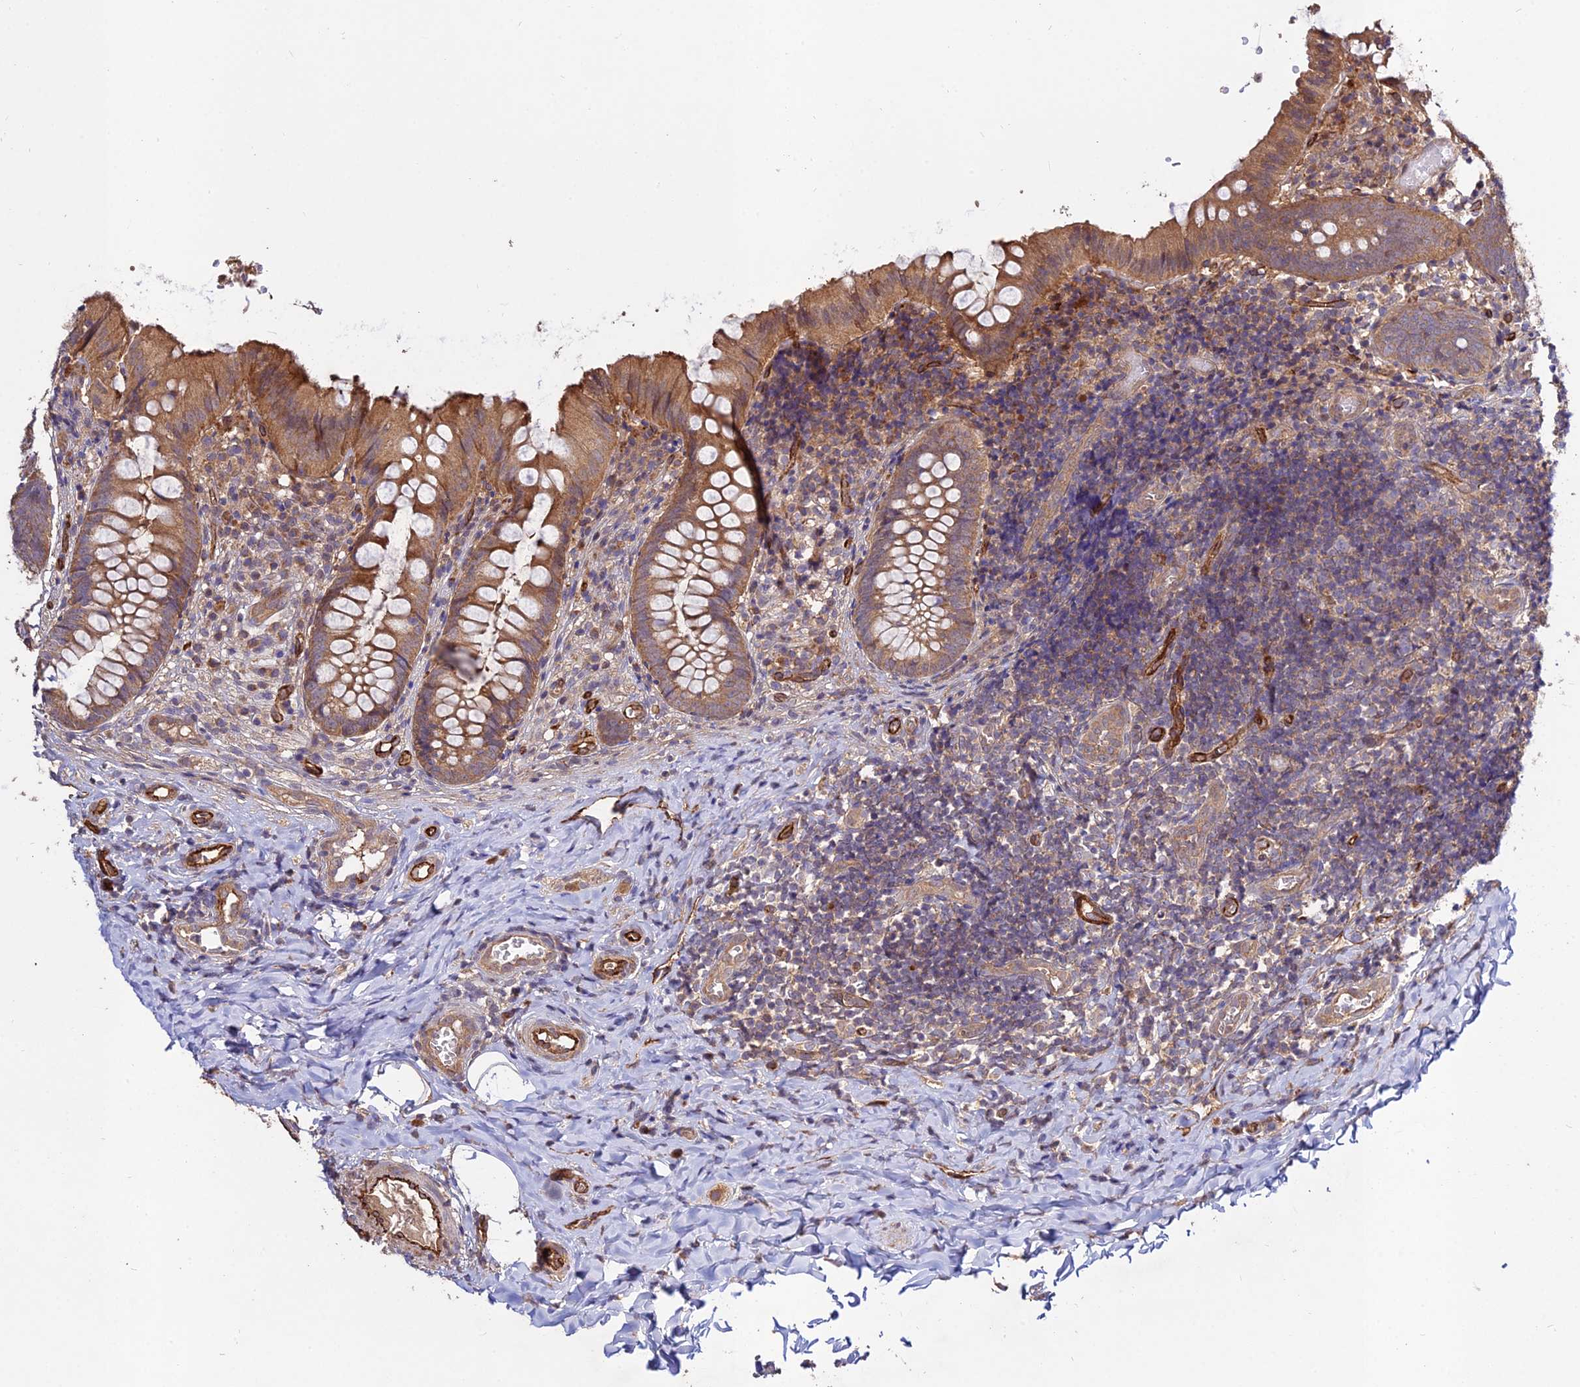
{"staining": {"intensity": "moderate", "quantity": ">75%", "location": "cytoplasmic/membranous"}, "tissue": "appendix", "cell_type": "Glandular cells", "image_type": "normal", "snomed": [{"axis": "morphology", "description": "Normal tissue, NOS"}, {"axis": "topography", "description": "Appendix"}], "caption": "Moderate cytoplasmic/membranous positivity is identified in about >75% of glandular cells in normal appendix. The protein of interest is stained brown, and the nuclei are stained in blue (DAB IHC with brightfield microscopy, high magnification).", "gene": "GRTP1", "patient": {"sex": "male", "age": 8}}